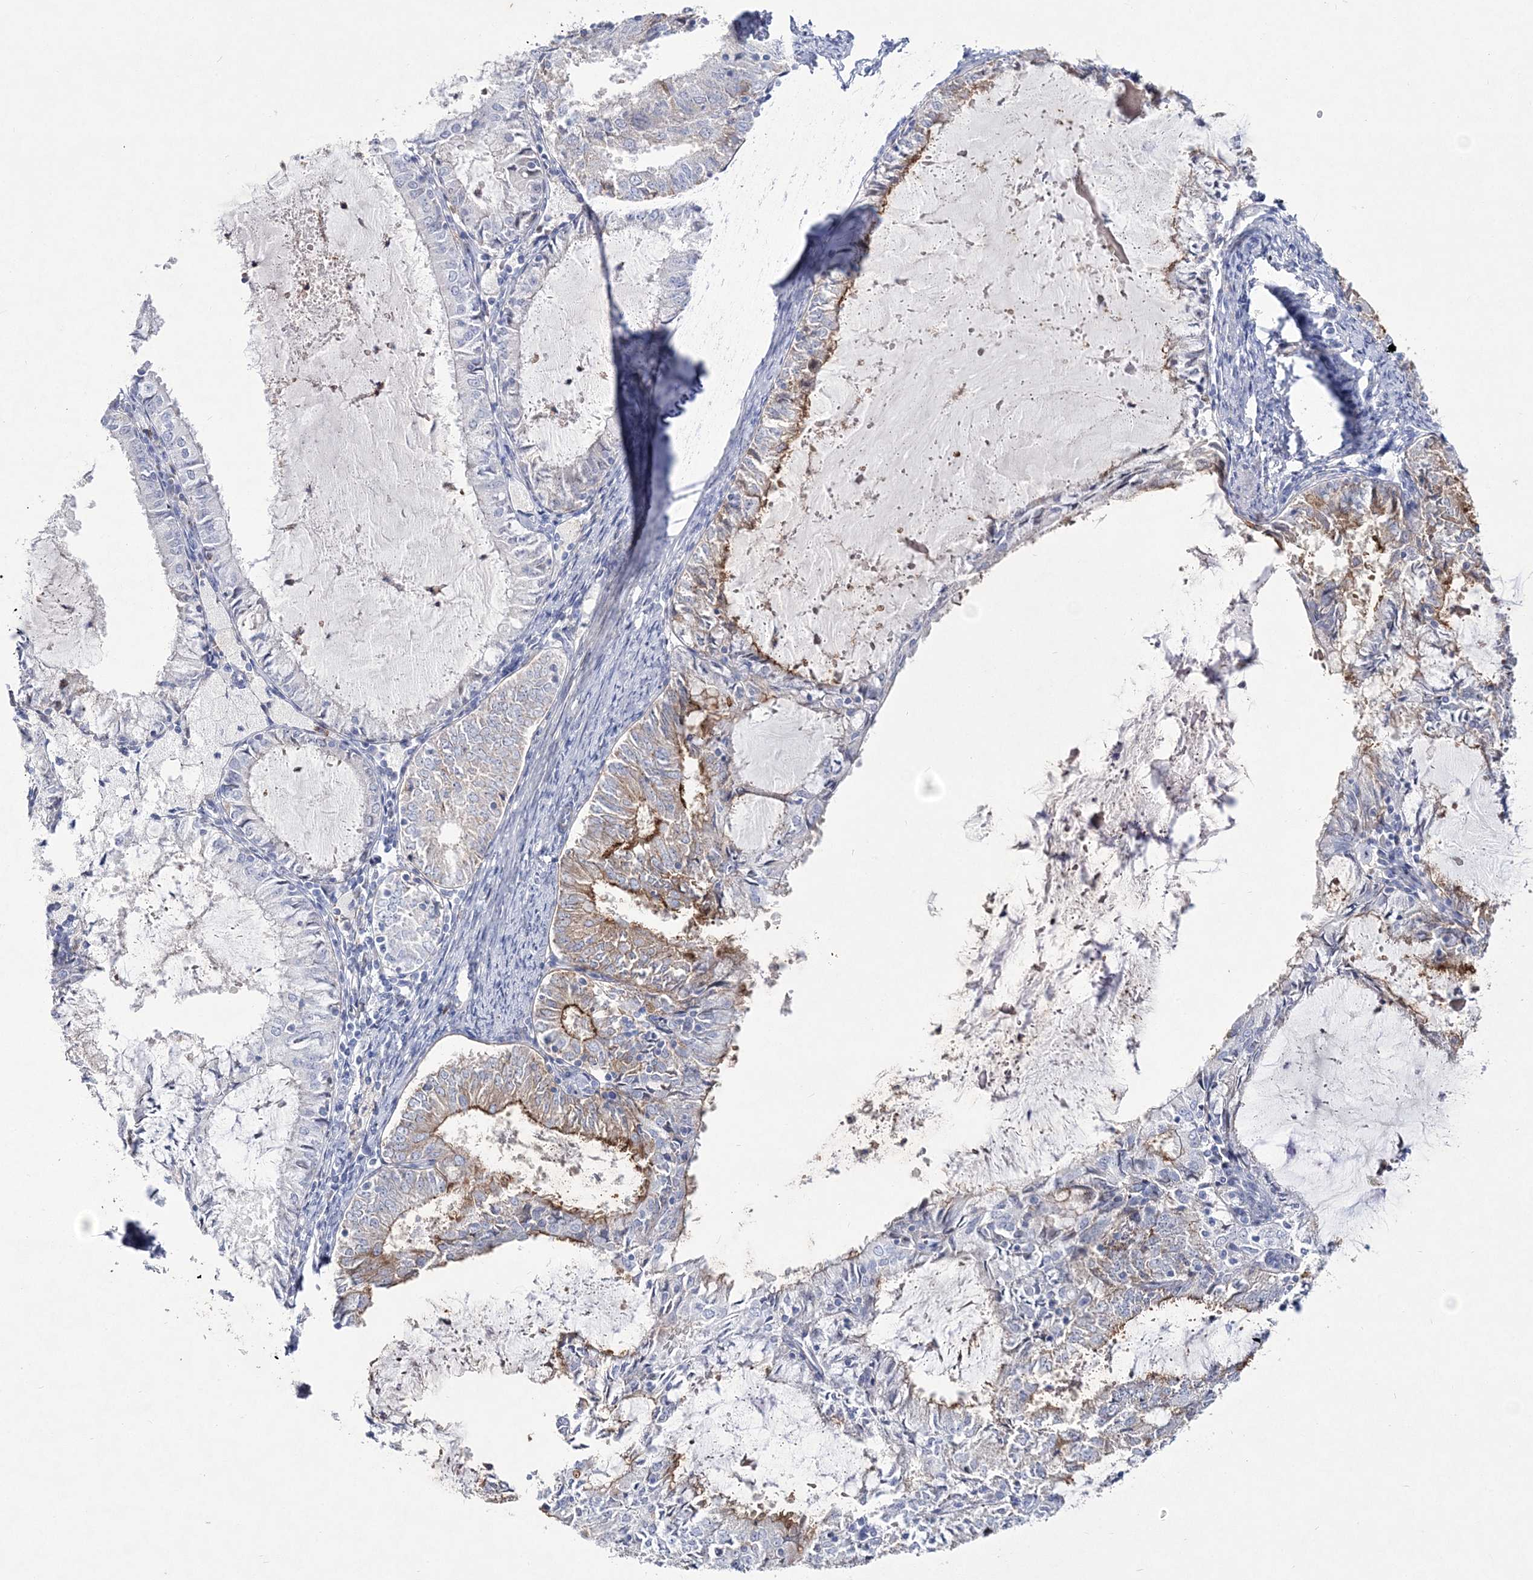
{"staining": {"intensity": "moderate", "quantity": "<25%", "location": "cytoplasmic/membranous"}, "tissue": "endometrial cancer", "cell_type": "Tumor cells", "image_type": "cancer", "snomed": [{"axis": "morphology", "description": "Adenocarcinoma, NOS"}, {"axis": "topography", "description": "Endometrium"}], "caption": "The image displays immunohistochemical staining of endometrial cancer (adenocarcinoma). There is moderate cytoplasmic/membranous staining is appreciated in approximately <25% of tumor cells. The staining was performed using DAB (3,3'-diaminobenzidine), with brown indicating positive protein expression. Nuclei are stained blue with hematoxylin.", "gene": "ANO1", "patient": {"sex": "female", "age": 57}}